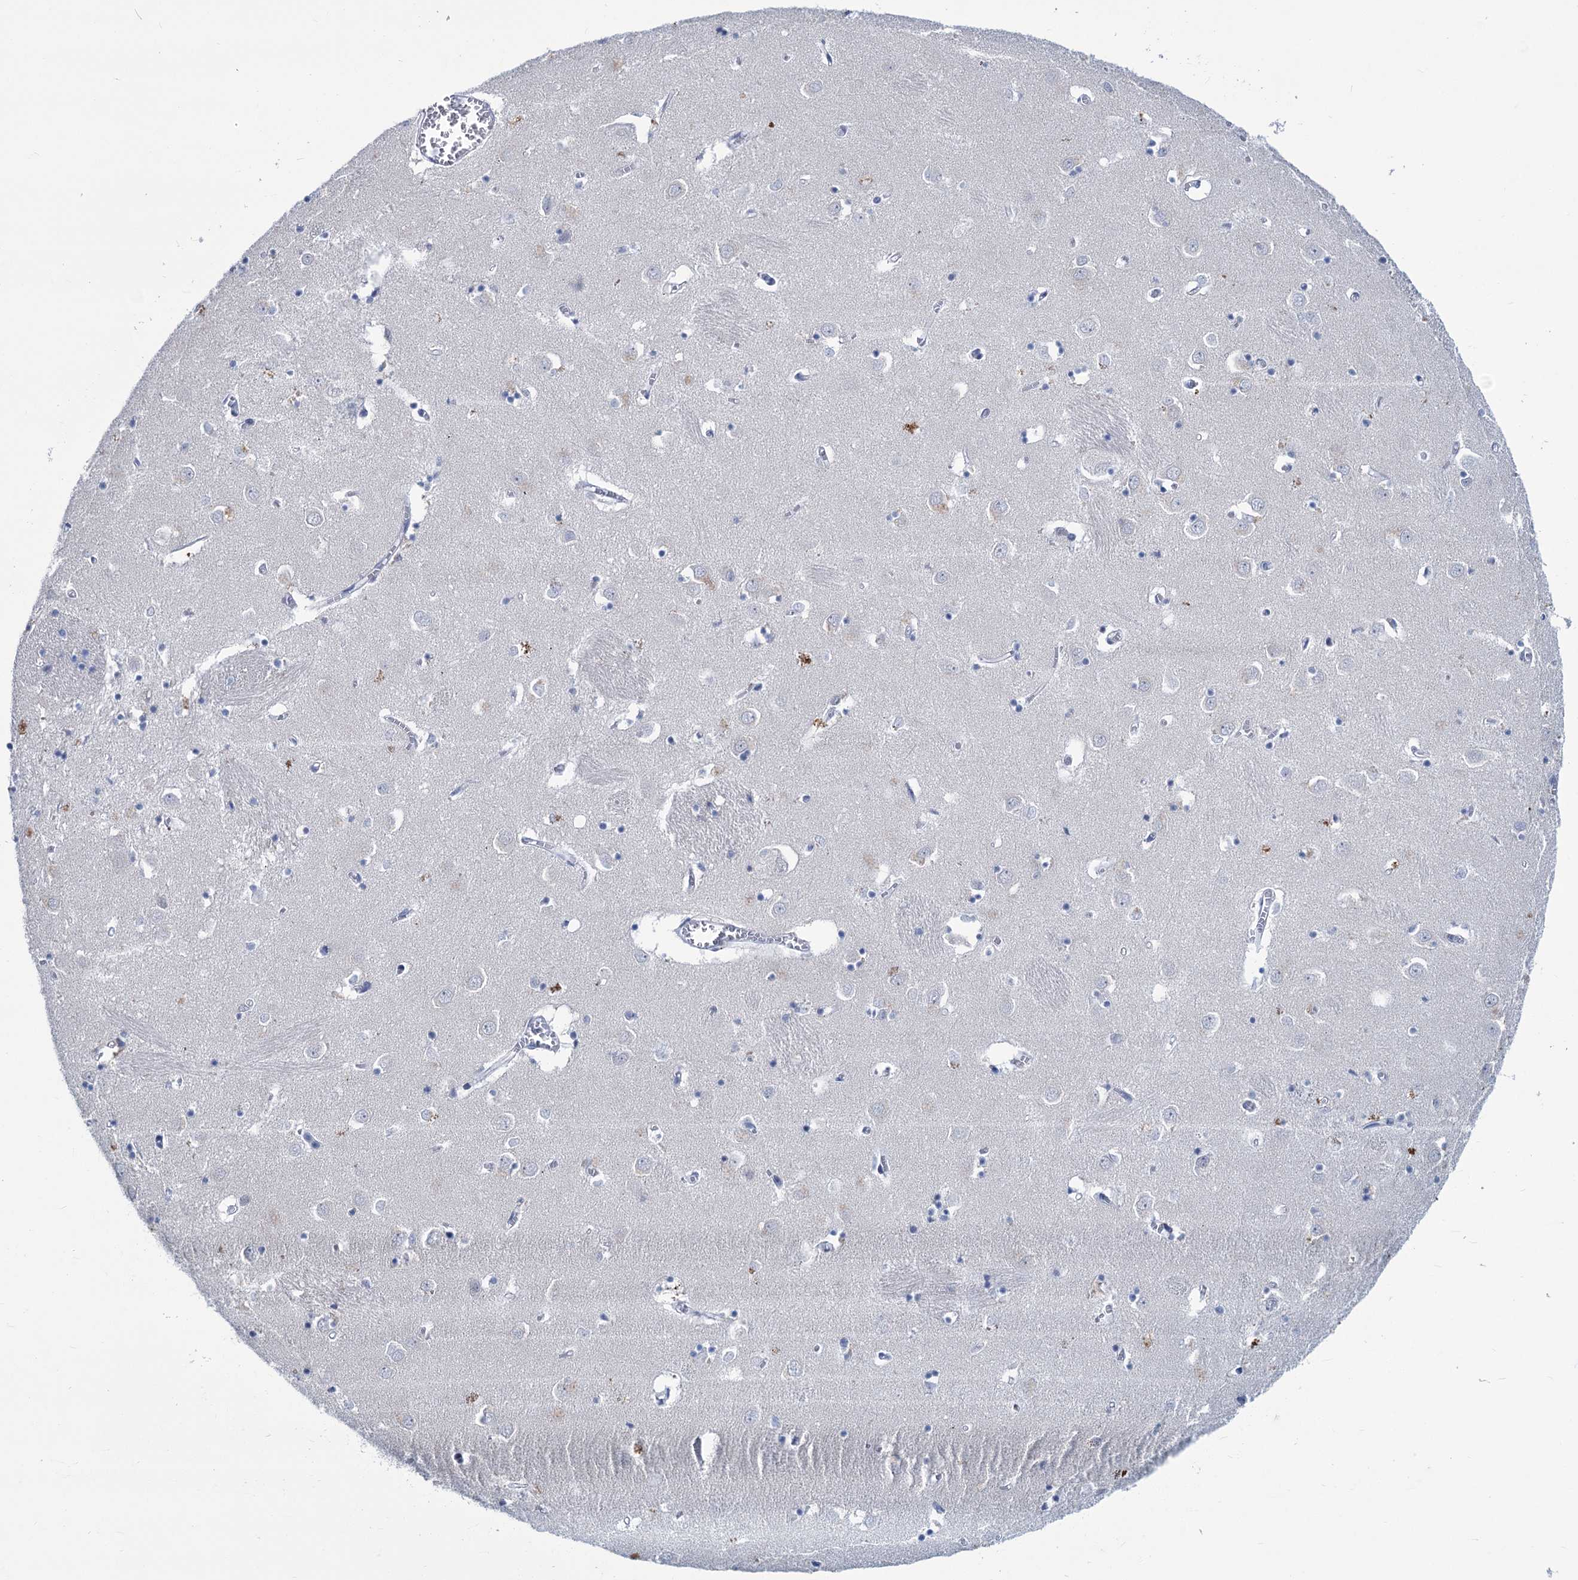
{"staining": {"intensity": "negative", "quantity": "none", "location": "none"}, "tissue": "caudate", "cell_type": "Glial cells", "image_type": "normal", "snomed": [{"axis": "morphology", "description": "Normal tissue, NOS"}, {"axis": "topography", "description": "Lateral ventricle wall"}], "caption": "Protein analysis of benign caudate exhibits no significant staining in glial cells. Brightfield microscopy of immunohistochemistry (IHC) stained with DAB (3,3'-diaminobenzidine) (brown) and hematoxylin (blue), captured at high magnification.", "gene": "NEU3", "patient": {"sex": "male", "age": 70}}